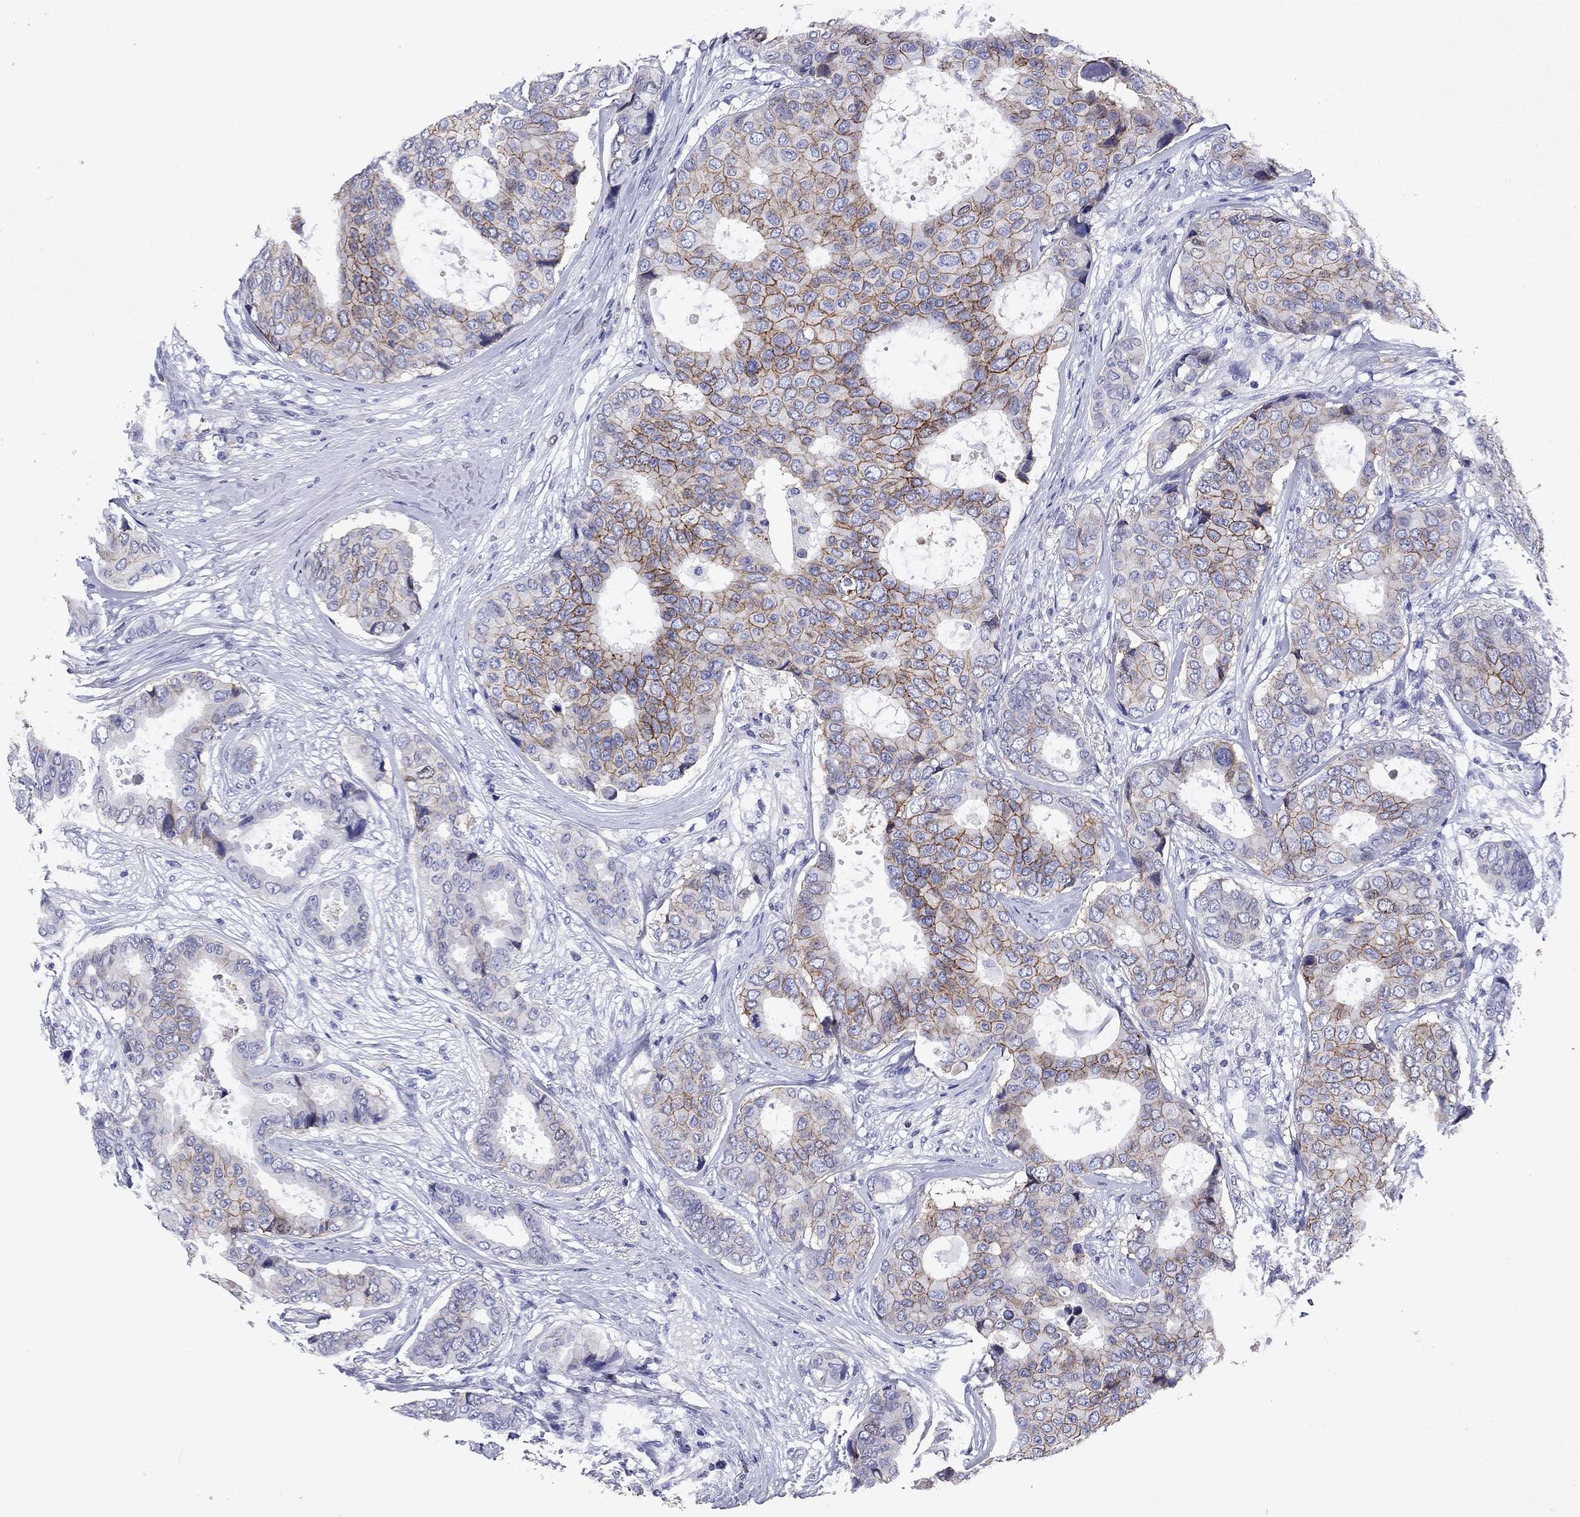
{"staining": {"intensity": "moderate", "quantity": "25%-75%", "location": "cytoplasmic/membranous"}, "tissue": "breast cancer", "cell_type": "Tumor cells", "image_type": "cancer", "snomed": [{"axis": "morphology", "description": "Duct carcinoma"}, {"axis": "topography", "description": "Breast"}], "caption": "Moderate cytoplasmic/membranous staining for a protein is appreciated in approximately 25%-75% of tumor cells of breast cancer using IHC.", "gene": "GZMK", "patient": {"sex": "female", "age": 75}}